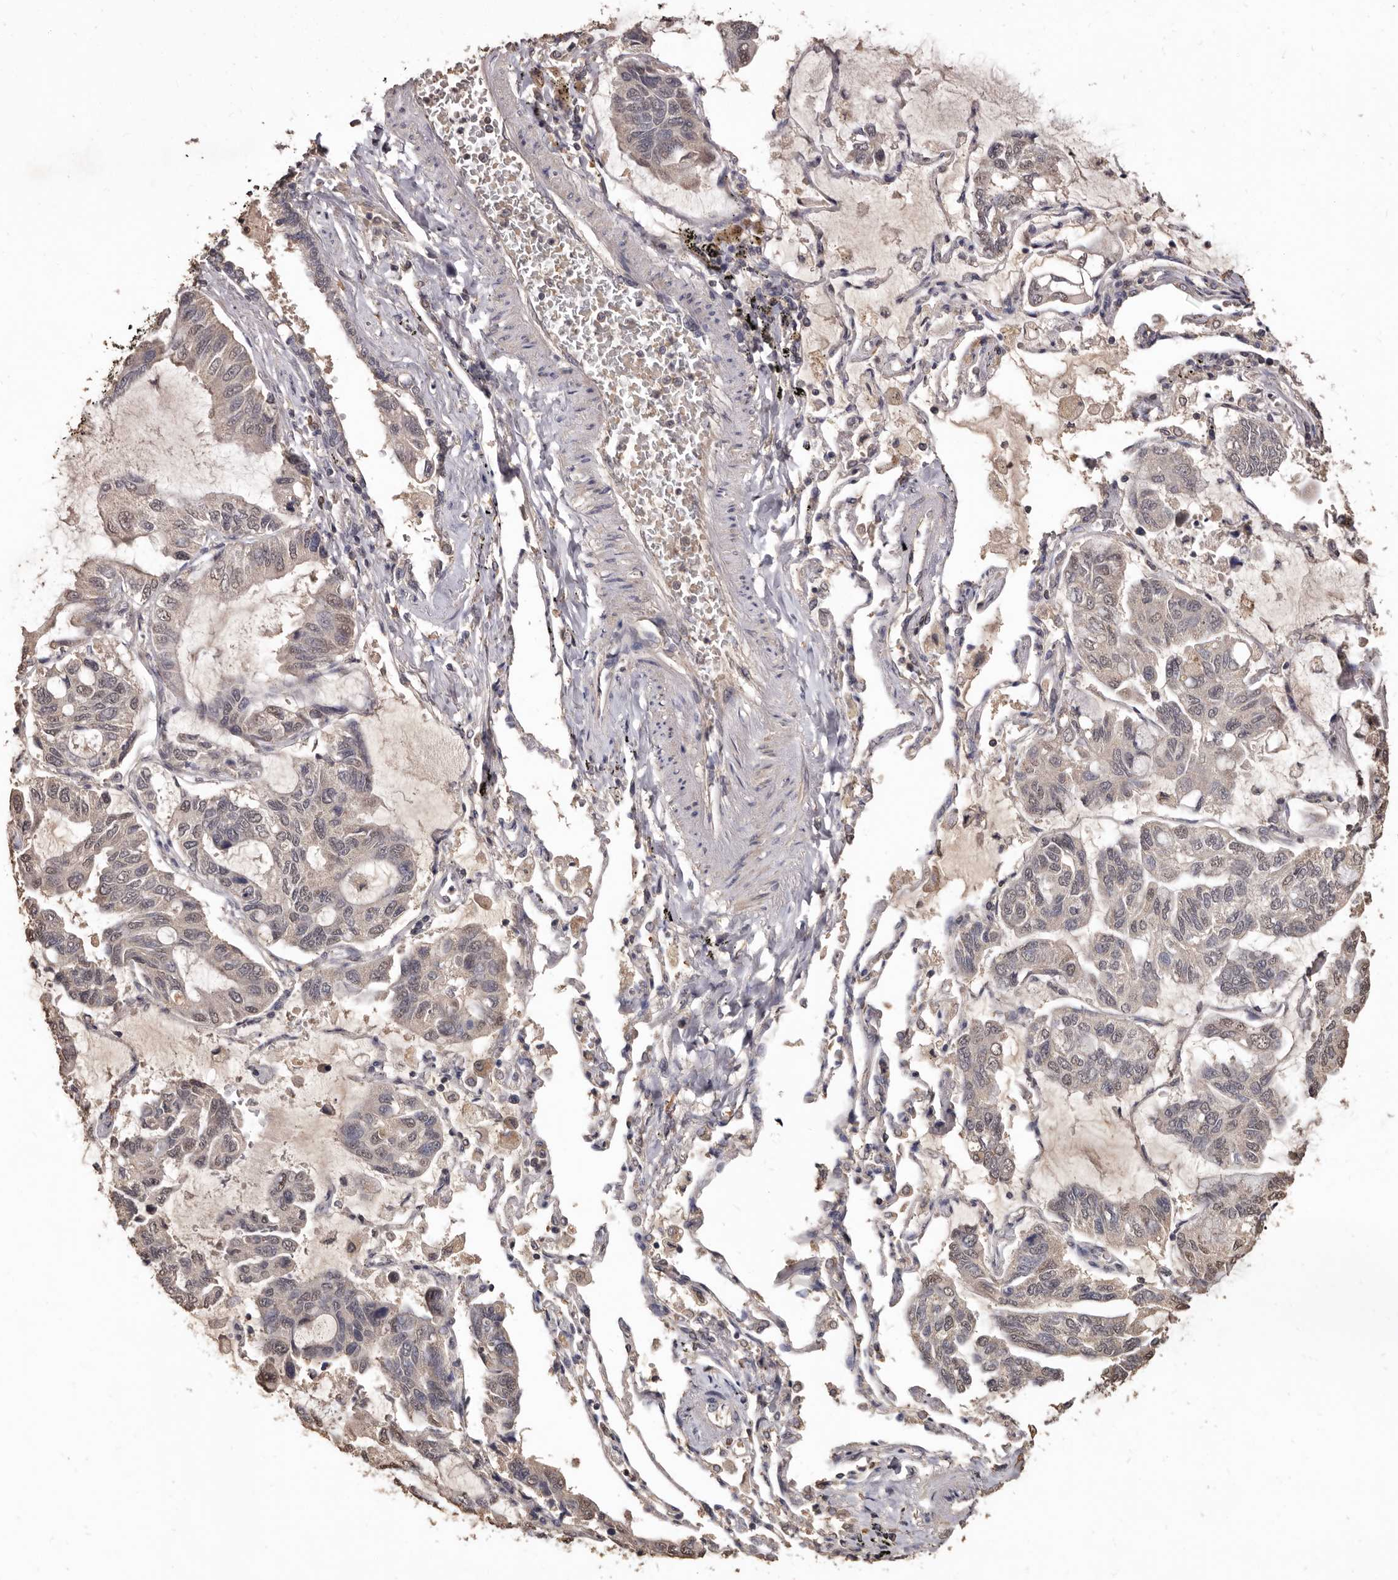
{"staining": {"intensity": "negative", "quantity": "none", "location": "none"}, "tissue": "lung cancer", "cell_type": "Tumor cells", "image_type": "cancer", "snomed": [{"axis": "morphology", "description": "Adenocarcinoma, NOS"}, {"axis": "topography", "description": "Lung"}], "caption": "High power microscopy histopathology image of an IHC histopathology image of lung cancer, revealing no significant positivity in tumor cells.", "gene": "INAVA", "patient": {"sex": "male", "age": 64}}